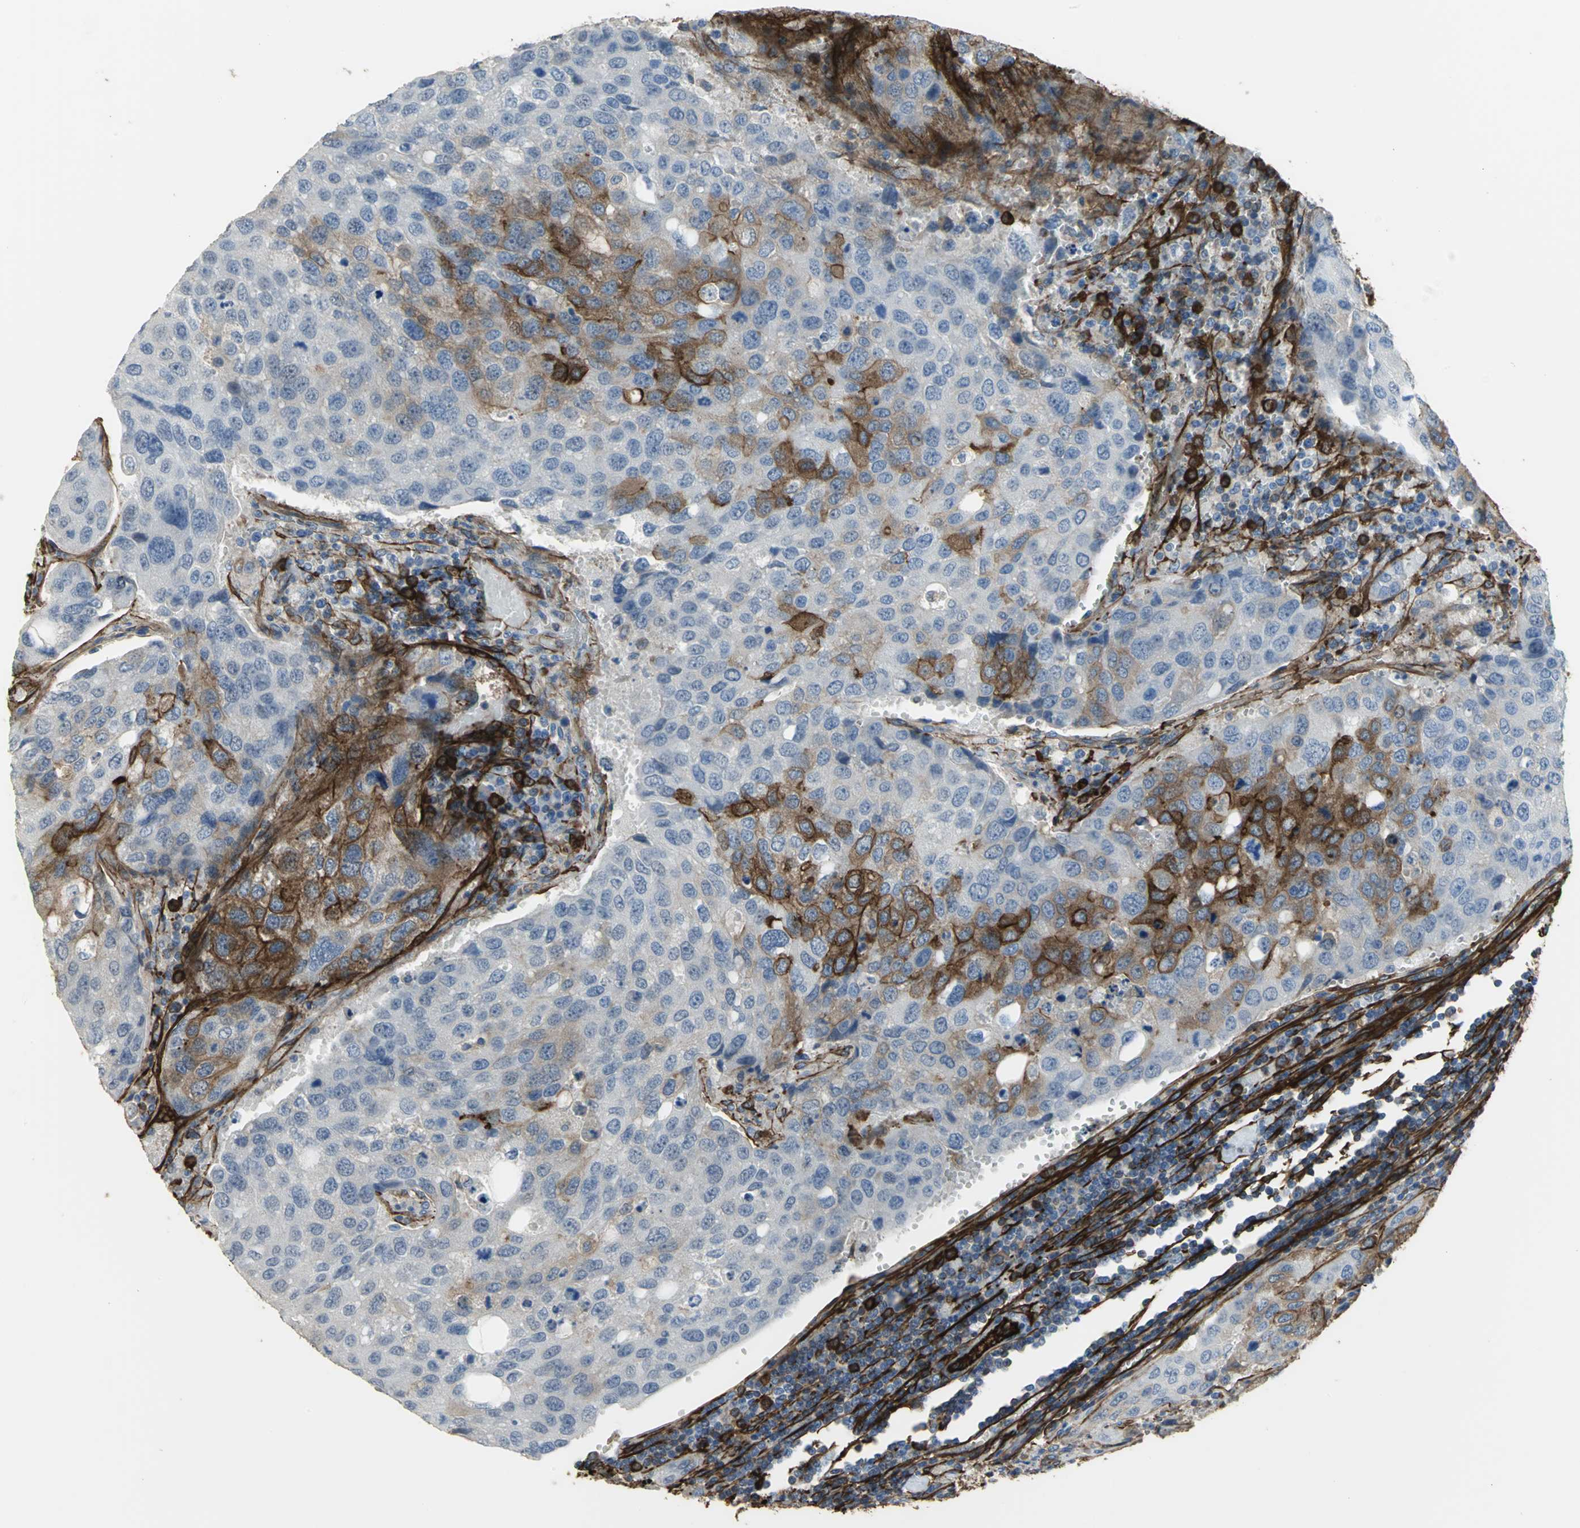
{"staining": {"intensity": "strong", "quantity": "25%-75%", "location": "cytoplasmic/membranous"}, "tissue": "urothelial cancer", "cell_type": "Tumor cells", "image_type": "cancer", "snomed": [{"axis": "morphology", "description": "Urothelial carcinoma, High grade"}, {"axis": "topography", "description": "Lymph node"}, {"axis": "topography", "description": "Urinary bladder"}], "caption": "Immunohistochemistry of human urothelial carcinoma (high-grade) displays high levels of strong cytoplasmic/membranous positivity in approximately 25%-75% of tumor cells.", "gene": "FLNB", "patient": {"sex": "male", "age": 51}}